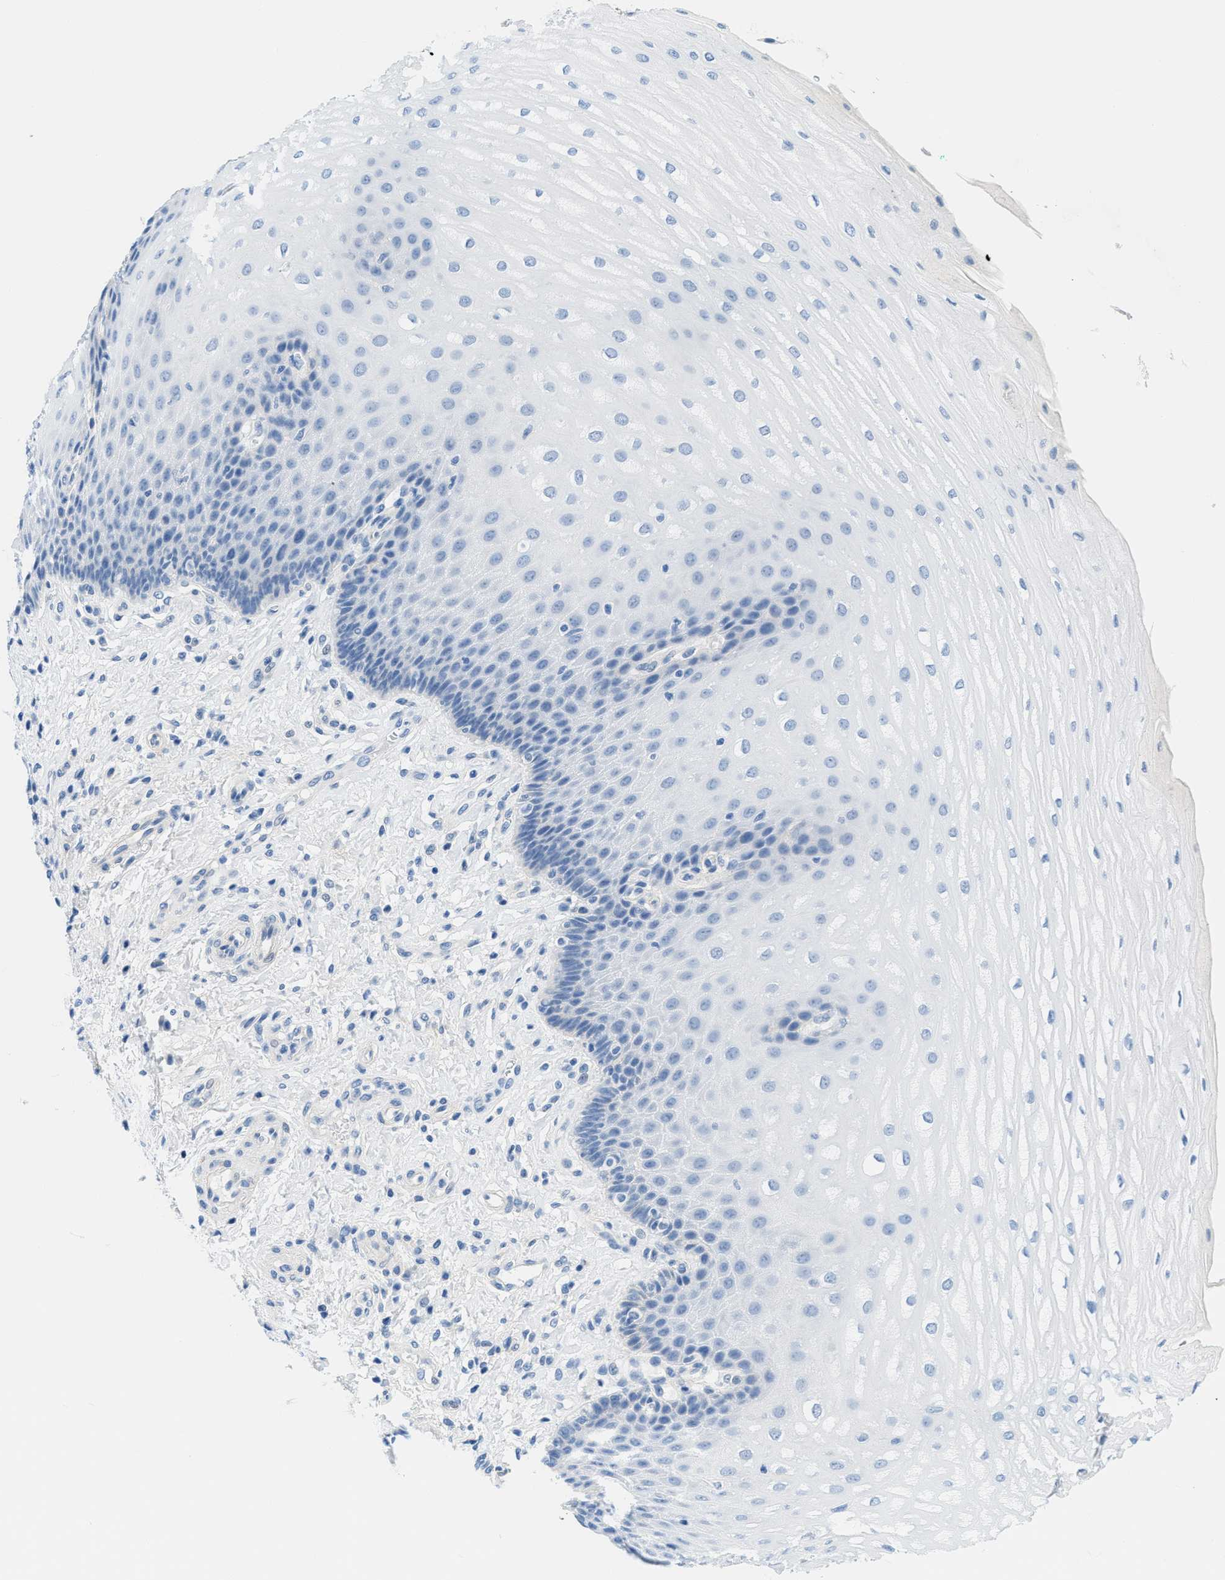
{"staining": {"intensity": "negative", "quantity": "none", "location": "none"}, "tissue": "esophagus", "cell_type": "Squamous epithelial cells", "image_type": "normal", "snomed": [{"axis": "morphology", "description": "Normal tissue, NOS"}, {"axis": "topography", "description": "Esophagus"}], "caption": "This micrograph is of normal esophagus stained with immunohistochemistry to label a protein in brown with the nuclei are counter-stained blue. There is no staining in squamous epithelial cells. (DAB IHC with hematoxylin counter stain).", "gene": "FDCSP", "patient": {"sex": "male", "age": 54}}